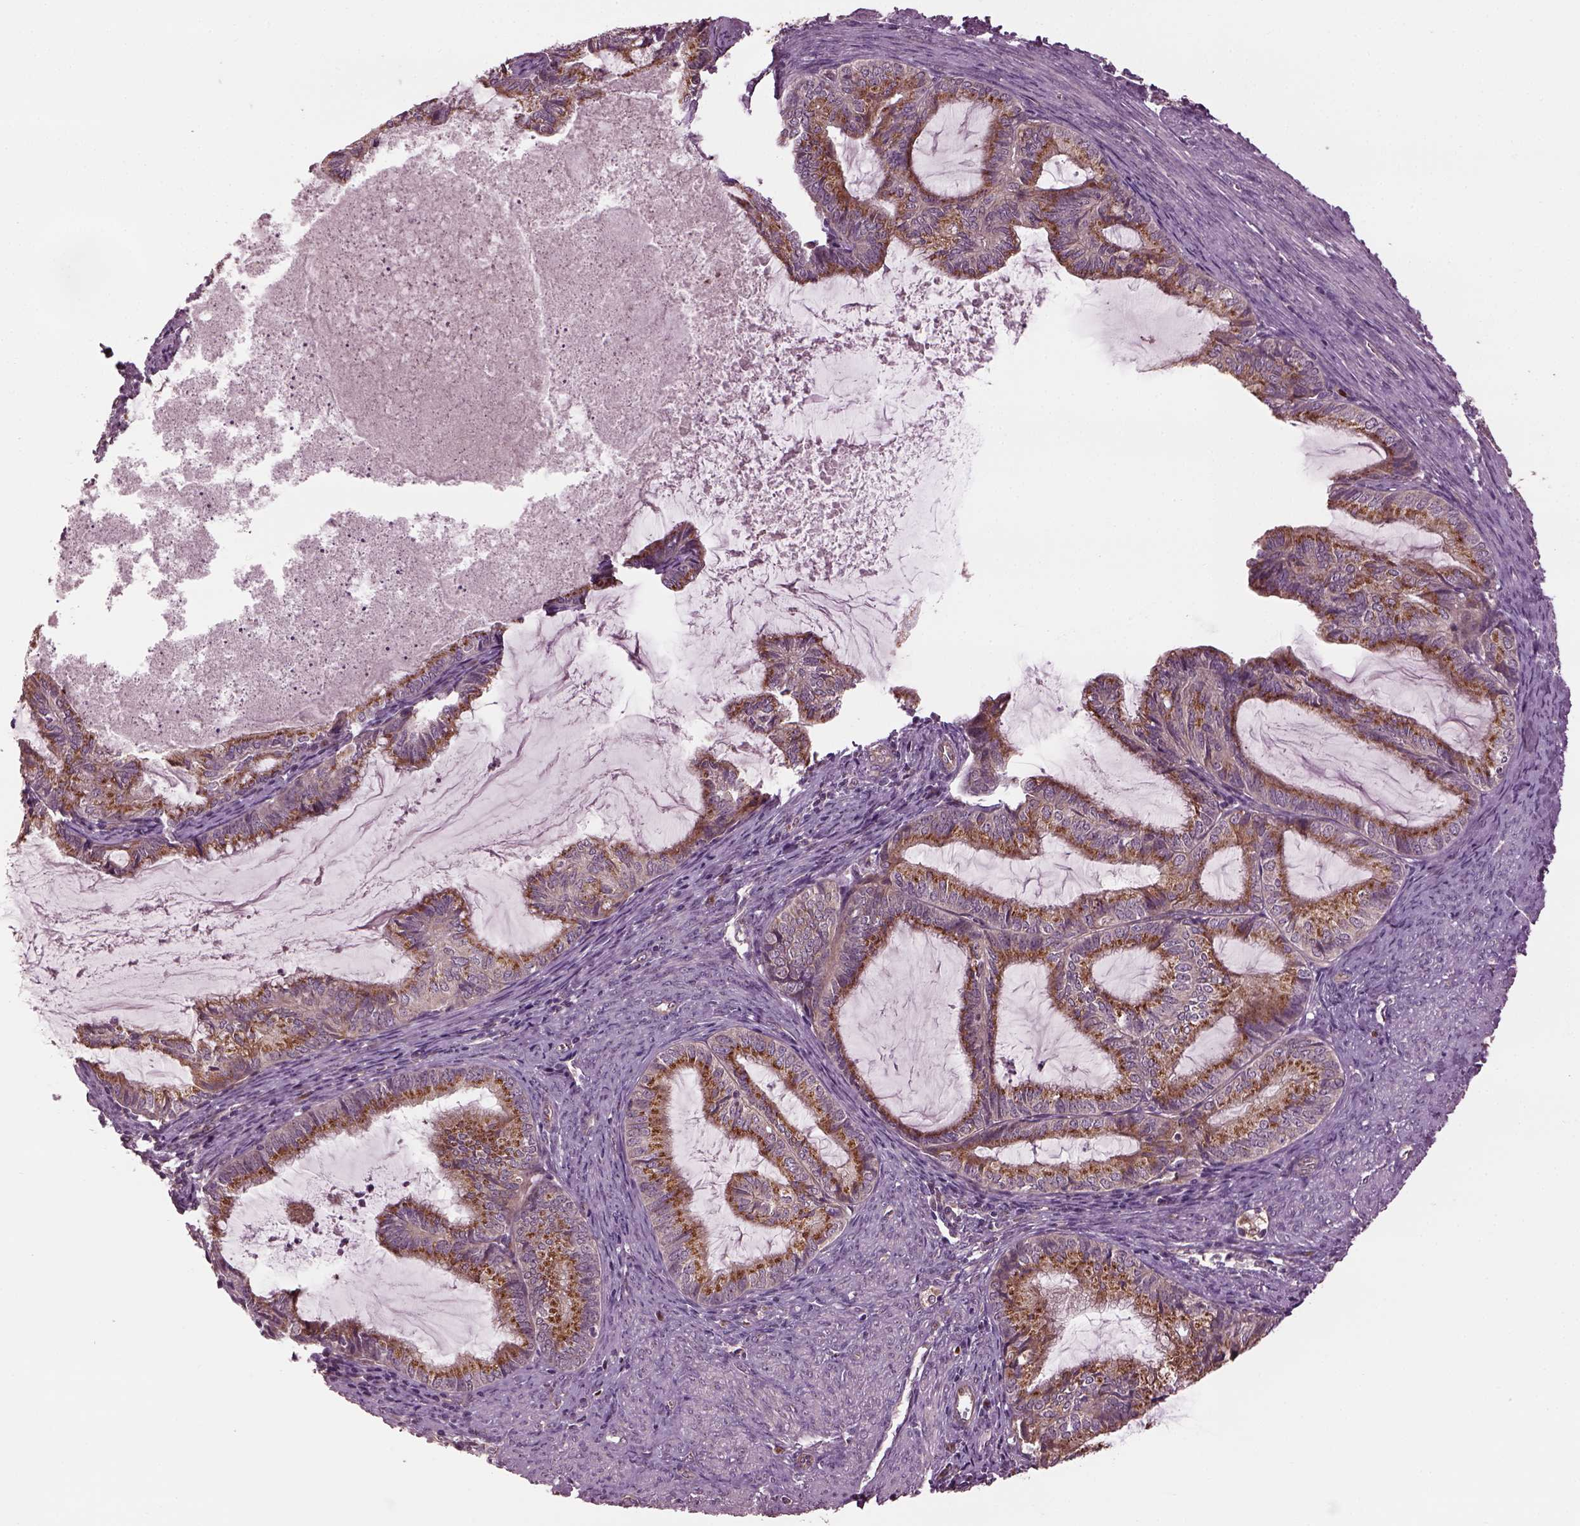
{"staining": {"intensity": "moderate", "quantity": ">75%", "location": "cytoplasmic/membranous"}, "tissue": "endometrial cancer", "cell_type": "Tumor cells", "image_type": "cancer", "snomed": [{"axis": "morphology", "description": "Adenocarcinoma, NOS"}, {"axis": "topography", "description": "Endometrium"}], "caption": "A brown stain shows moderate cytoplasmic/membranous expression of a protein in adenocarcinoma (endometrial) tumor cells.", "gene": "RUFY3", "patient": {"sex": "female", "age": 86}}